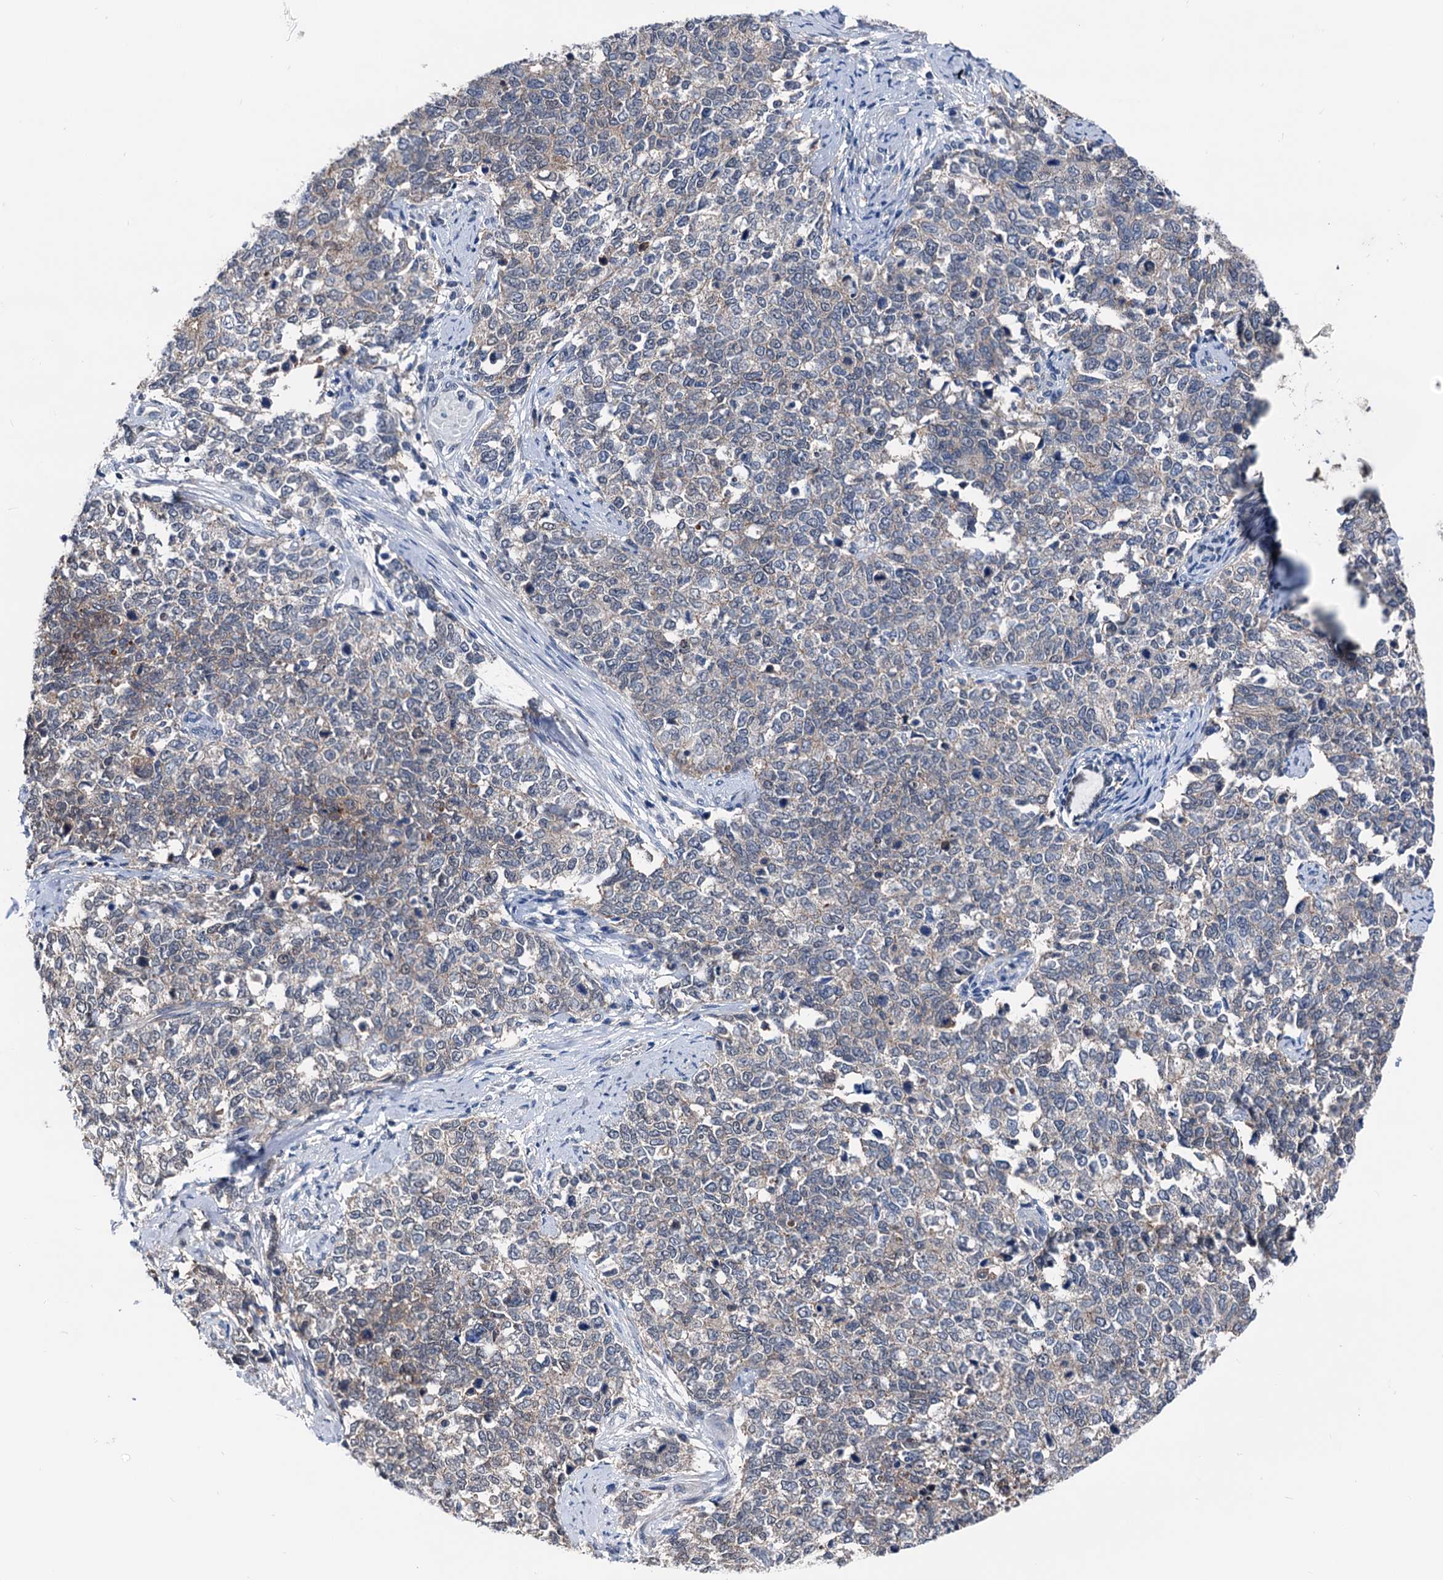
{"staining": {"intensity": "negative", "quantity": "none", "location": "none"}, "tissue": "cervical cancer", "cell_type": "Tumor cells", "image_type": "cancer", "snomed": [{"axis": "morphology", "description": "Squamous cell carcinoma, NOS"}, {"axis": "topography", "description": "Cervix"}], "caption": "The image displays no significant staining in tumor cells of squamous cell carcinoma (cervical).", "gene": "GLO1", "patient": {"sex": "female", "age": 63}}